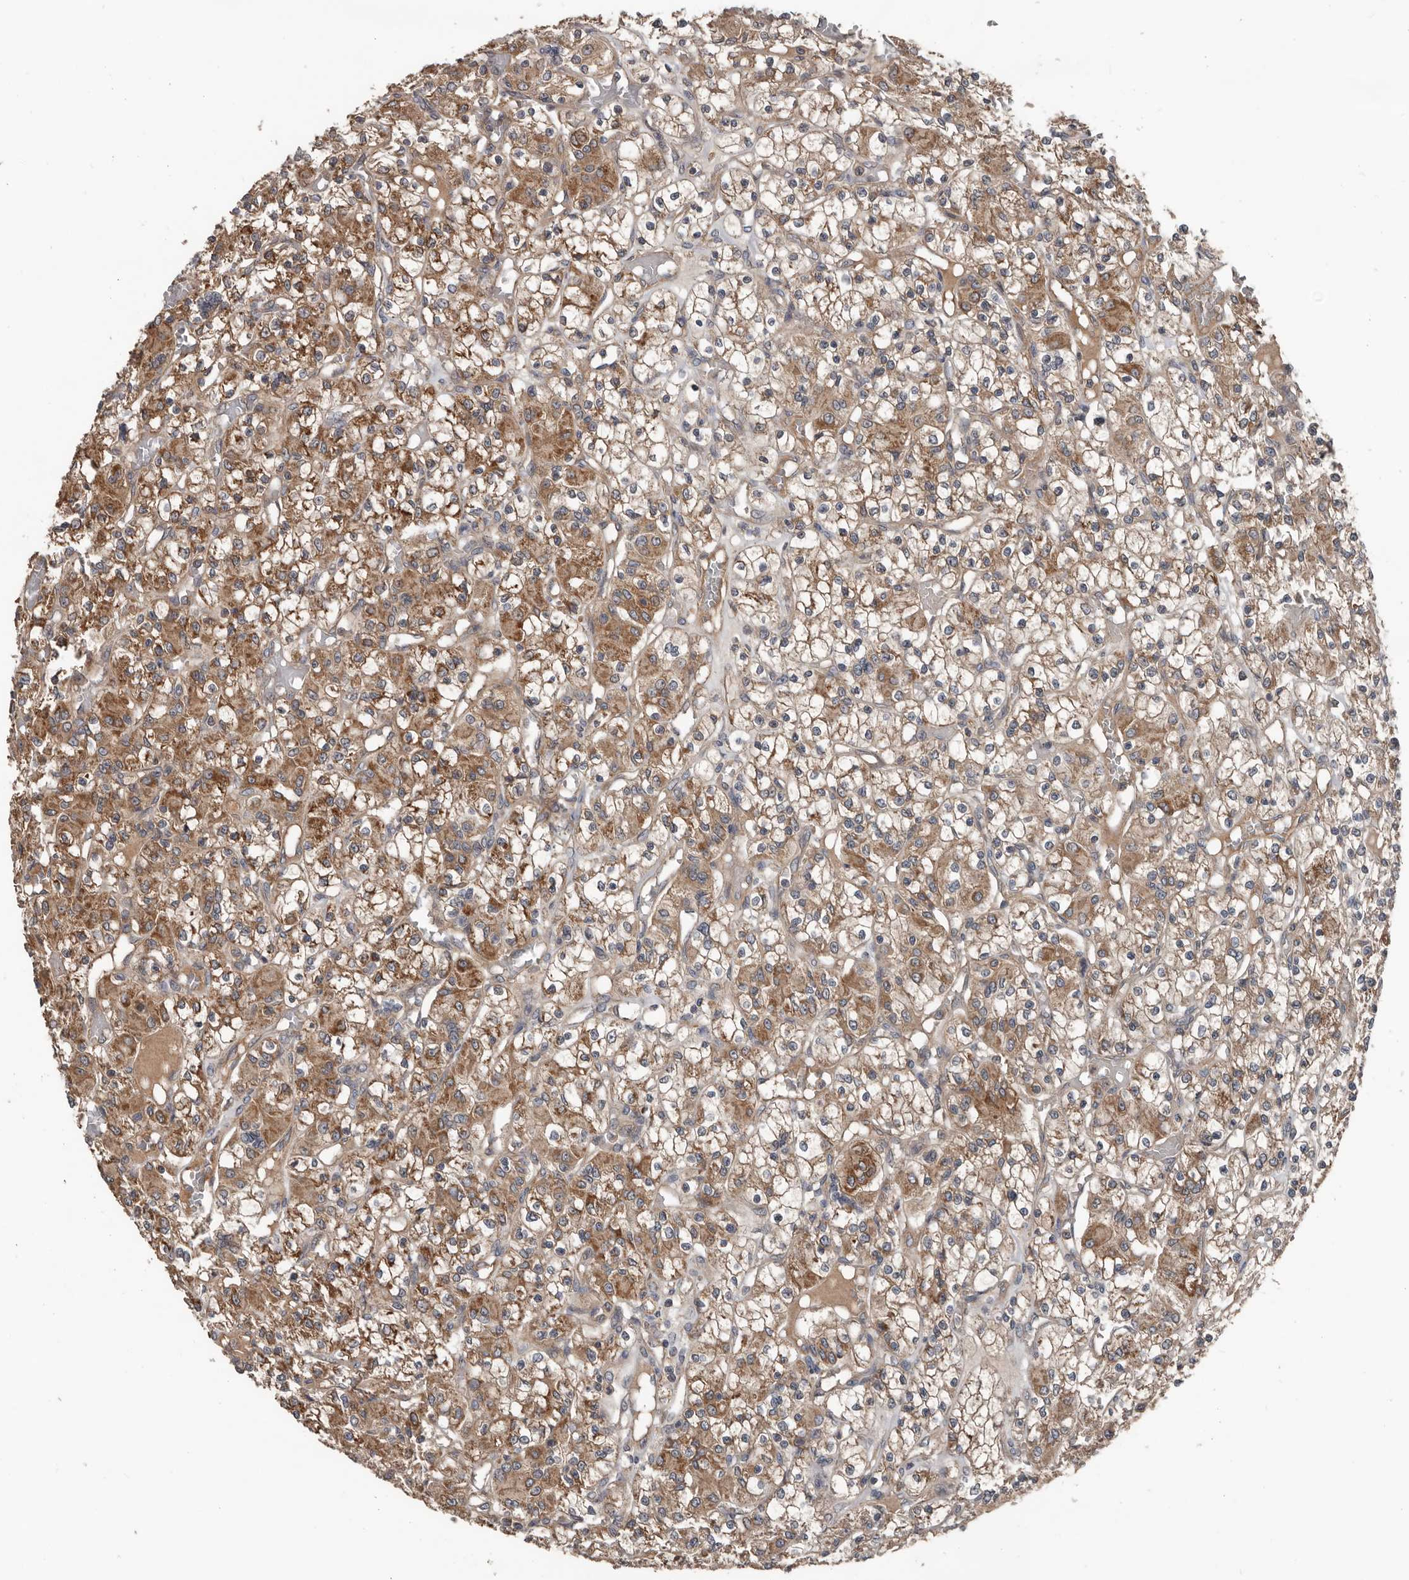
{"staining": {"intensity": "moderate", "quantity": ">75%", "location": "cytoplasmic/membranous"}, "tissue": "renal cancer", "cell_type": "Tumor cells", "image_type": "cancer", "snomed": [{"axis": "morphology", "description": "Adenocarcinoma, NOS"}, {"axis": "topography", "description": "Kidney"}], "caption": "Immunohistochemical staining of human renal cancer (adenocarcinoma) displays medium levels of moderate cytoplasmic/membranous staining in approximately >75% of tumor cells. The staining is performed using DAB brown chromogen to label protein expression. The nuclei are counter-stained blue using hematoxylin.", "gene": "DNAJB4", "patient": {"sex": "female", "age": 59}}